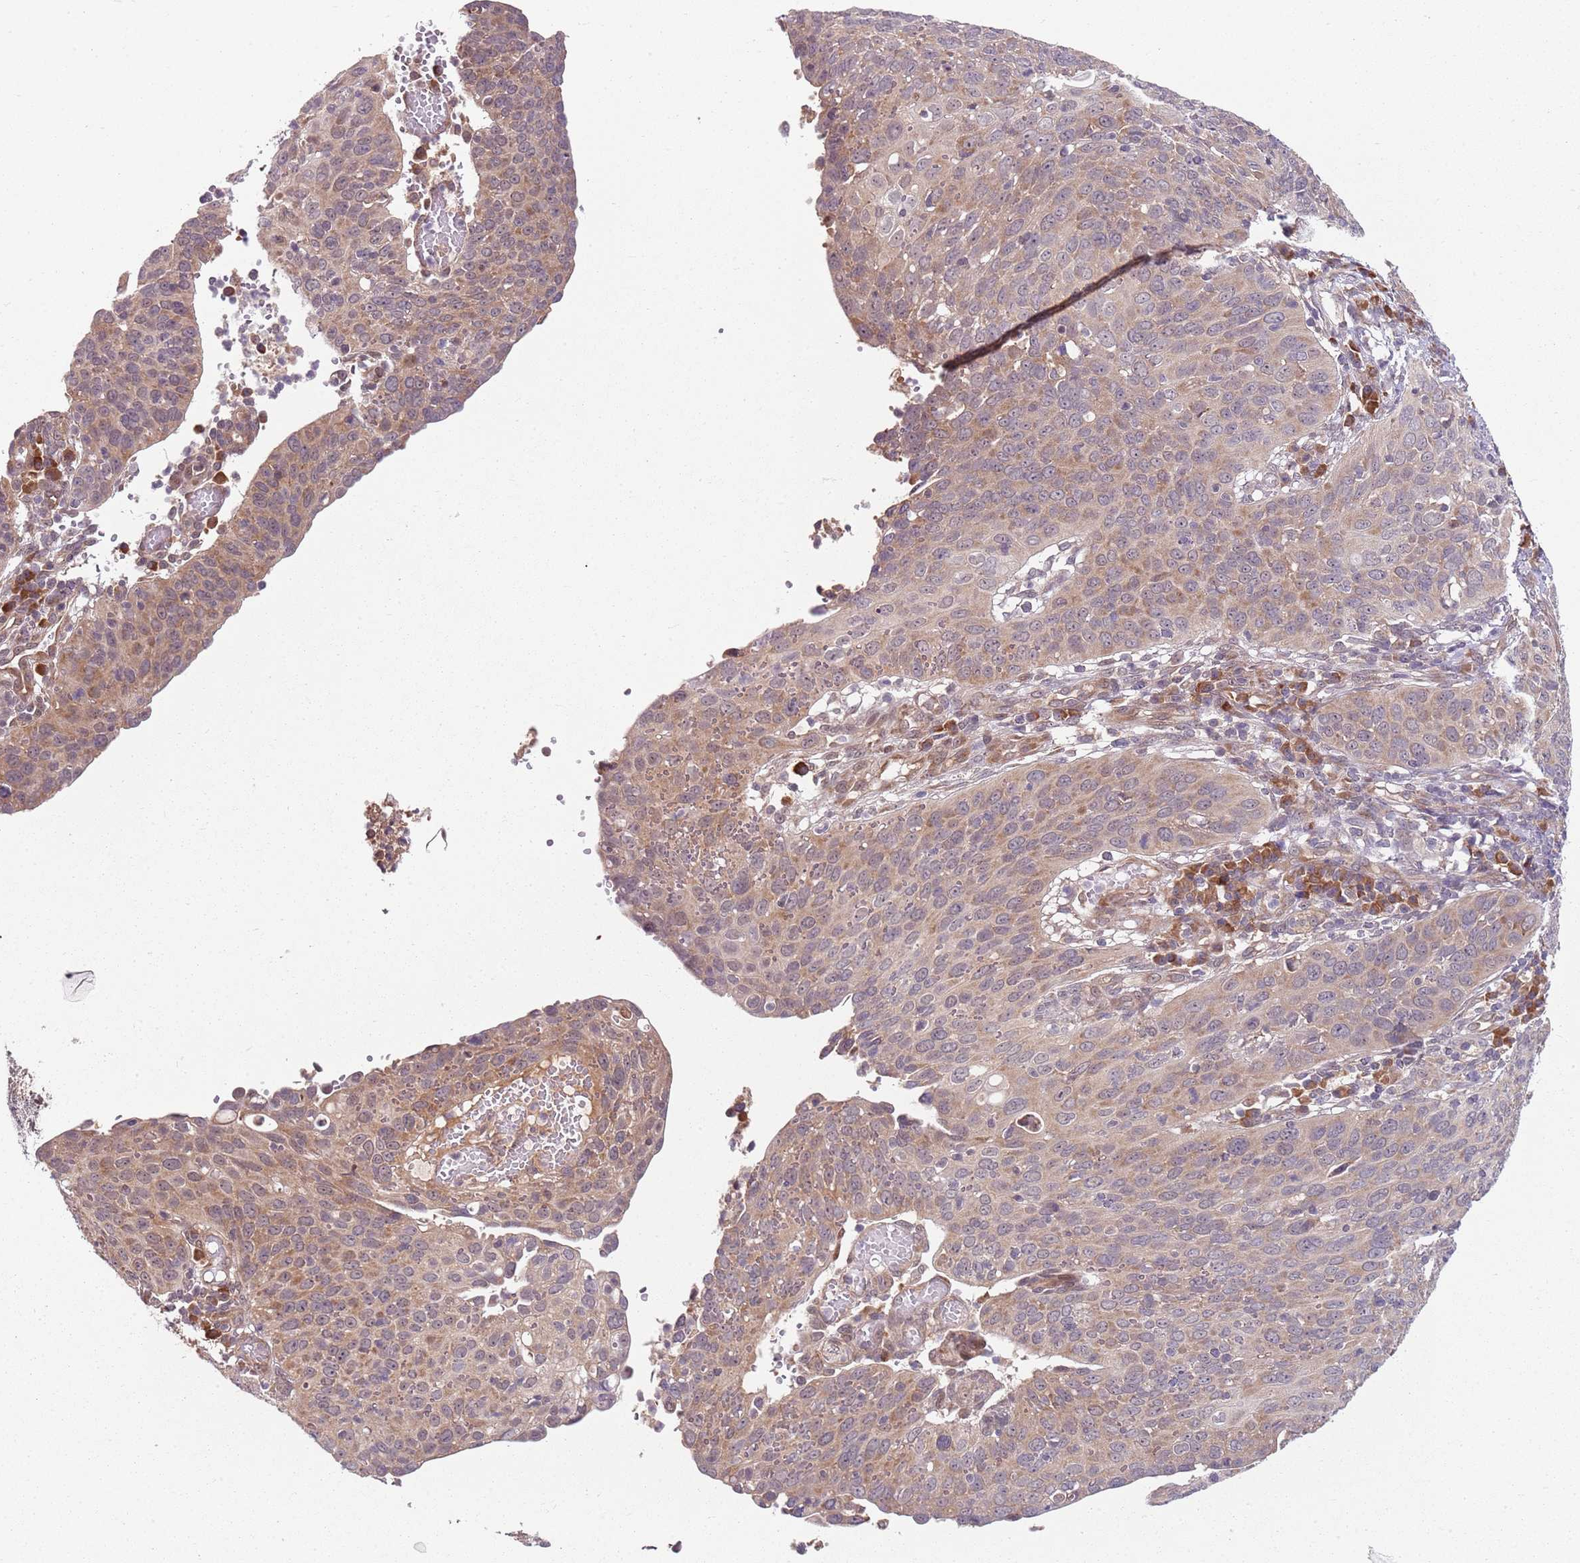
{"staining": {"intensity": "moderate", "quantity": "25%-75%", "location": "cytoplasmic/membranous"}, "tissue": "cervical cancer", "cell_type": "Tumor cells", "image_type": "cancer", "snomed": [{"axis": "morphology", "description": "Squamous cell carcinoma, NOS"}, {"axis": "topography", "description": "Cervix"}], "caption": "Protein expression by immunohistochemistry shows moderate cytoplasmic/membranous positivity in approximately 25%-75% of tumor cells in squamous cell carcinoma (cervical). Immunohistochemistry stains the protein in brown and the nuclei are stained blue.", "gene": "FBXL22", "patient": {"sex": "female", "age": 36}}